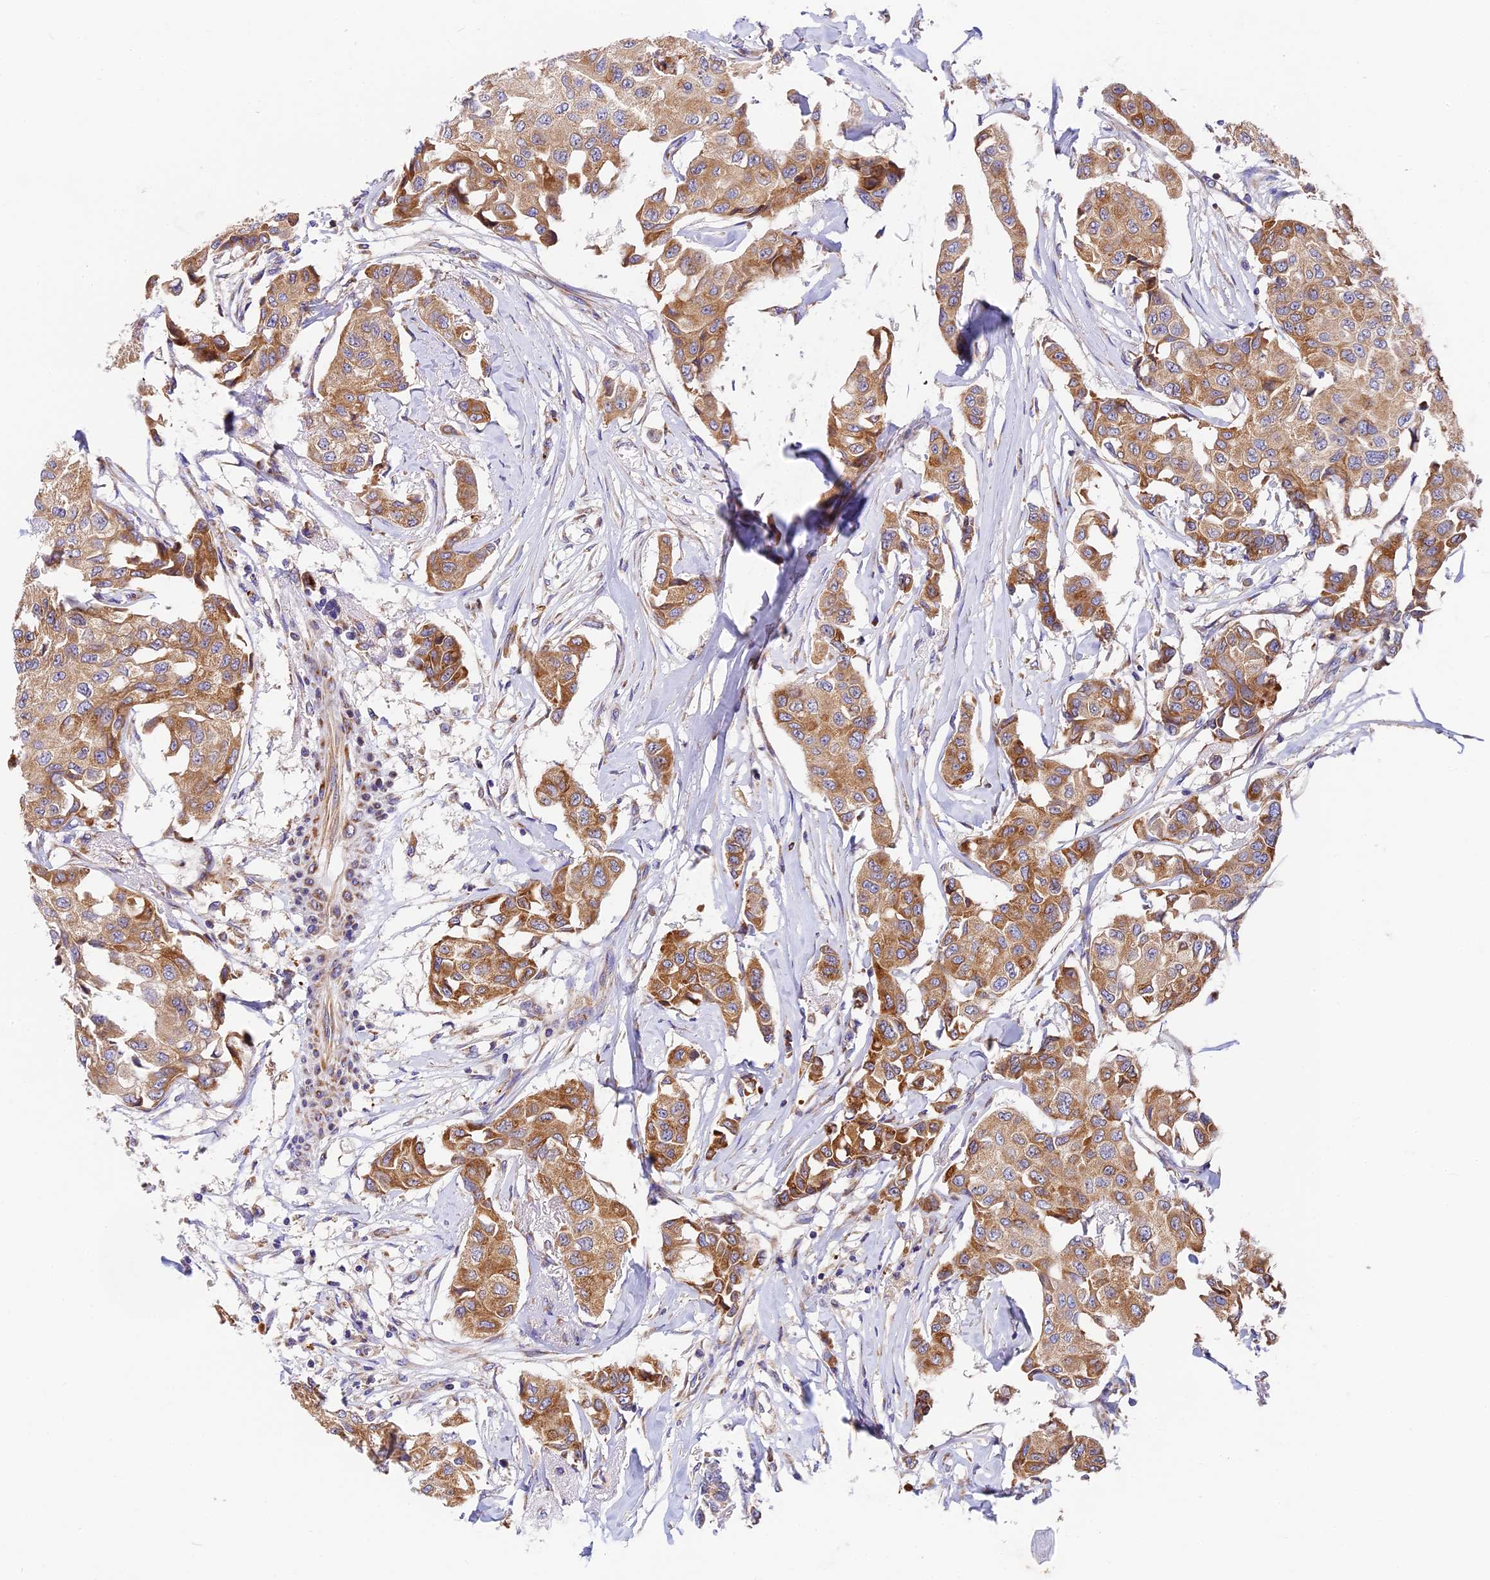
{"staining": {"intensity": "moderate", "quantity": ">75%", "location": "cytoplasmic/membranous"}, "tissue": "breast cancer", "cell_type": "Tumor cells", "image_type": "cancer", "snomed": [{"axis": "morphology", "description": "Duct carcinoma"}, {"axis": "topography", "description": "Breast"}], "caption": "The histopathology image demonstrates a brown stain indicating the presence of a protein in the cytoplasmic/membranous of tumor cells in breast cancer (invasive ductal carcinoma).", "gene": "MRAS", "patient": {"sex": "female", "age": 80}}